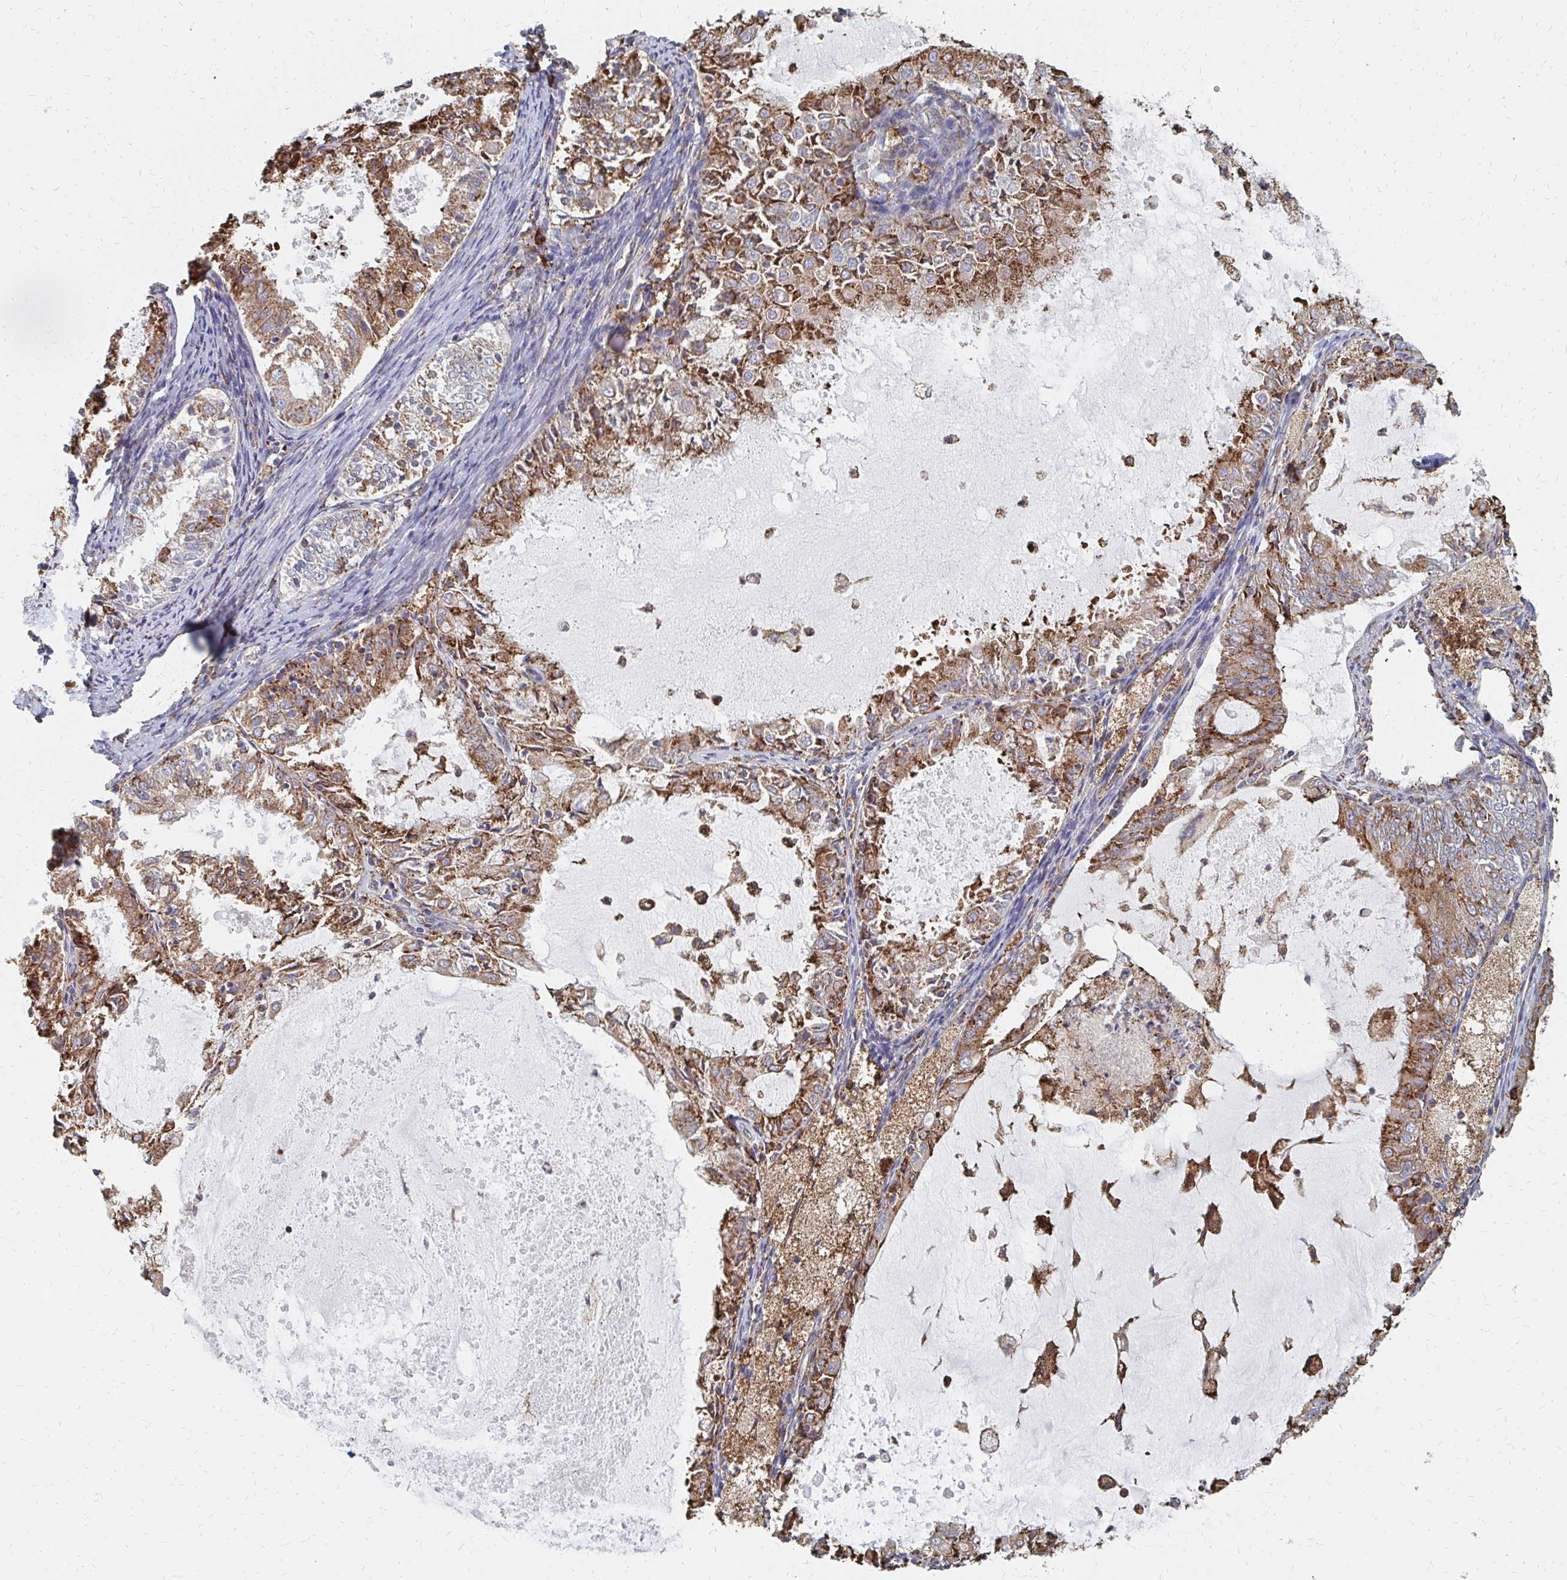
{"staining": {"intensity": "moderate", "quantity": ">75%", "location": "cytoplasmic/membranous"}, "tissue": "endometrial cancer", "cell_type": "Tumor cells", "image_type": "cancer", "snomed": [{"axis": "morphology", "description": "Adenocarcinoma, NOS"}, {"axis": "topography", "description": "Endometrium"}], "caption": "Approximately >75% of tumor cells in endometrial adenocarcinoma exhibit moderate cytoplasmic/membranous protein staining as visualized by brown immunohistochemical staining.", "gene": "PPP1R13L", "patient": {"sex": "female", "age": 57}}